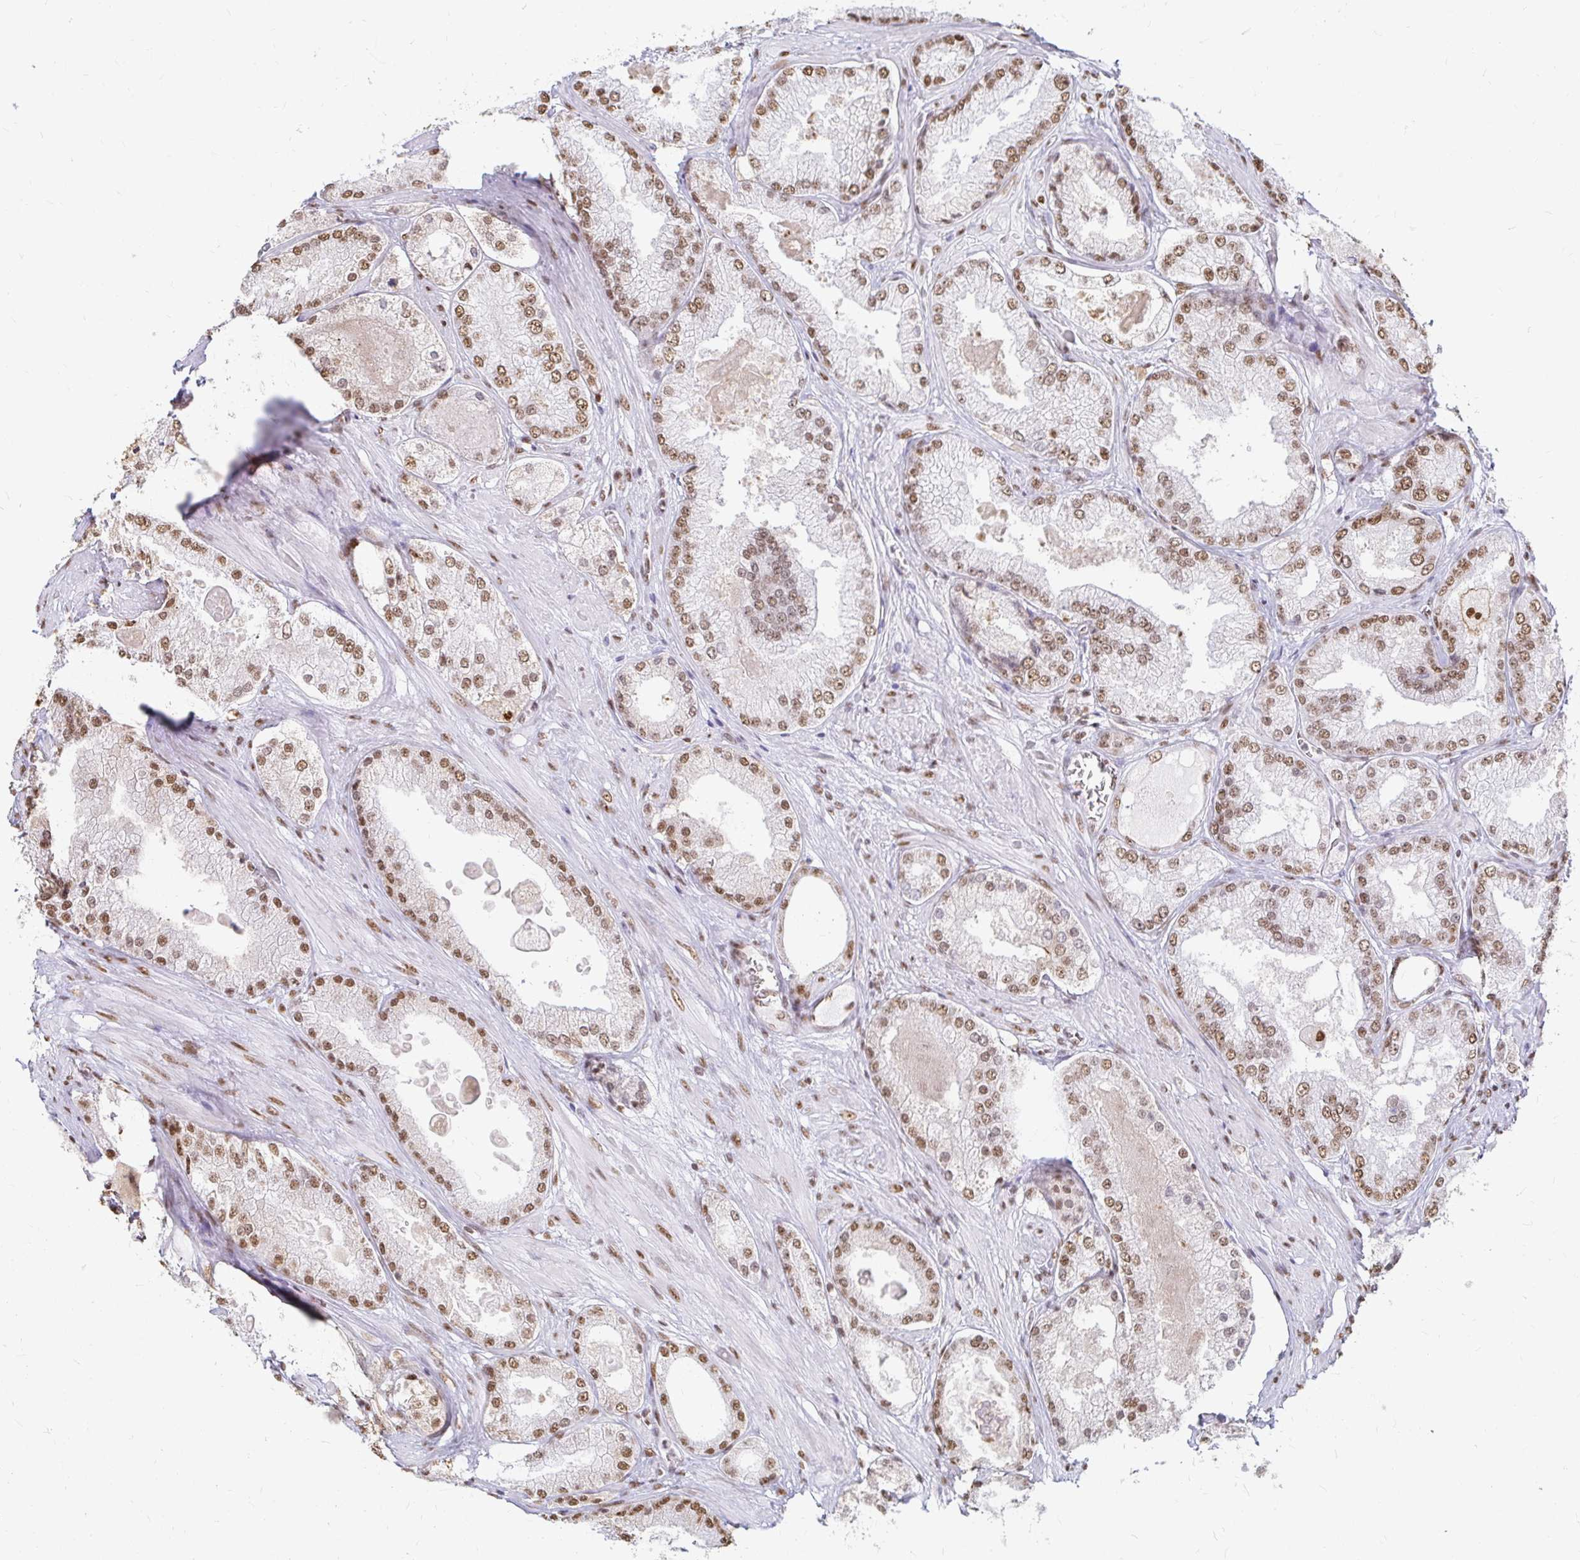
{"staining": {"intensity": "moderate", "quantity": ">75%", "location": "nuclear"}, "tissue": "prostate cancer", "cell_type": "Tumor cells", "image_type": "cancer", "snomed": [{"axis": "morphology", "description": "Adenocarcinoma, Low grade"}, {"axis": "topography", "description": "Prostate"}], "caption": "A micrograph of human adenocarcinoma (low-grade) (prostate) stained for a protein reveals moderate nuclear brown staining in tumor cells.", "gene": "HNRNPU", "patient": {"sex": "male", "age": 68}}